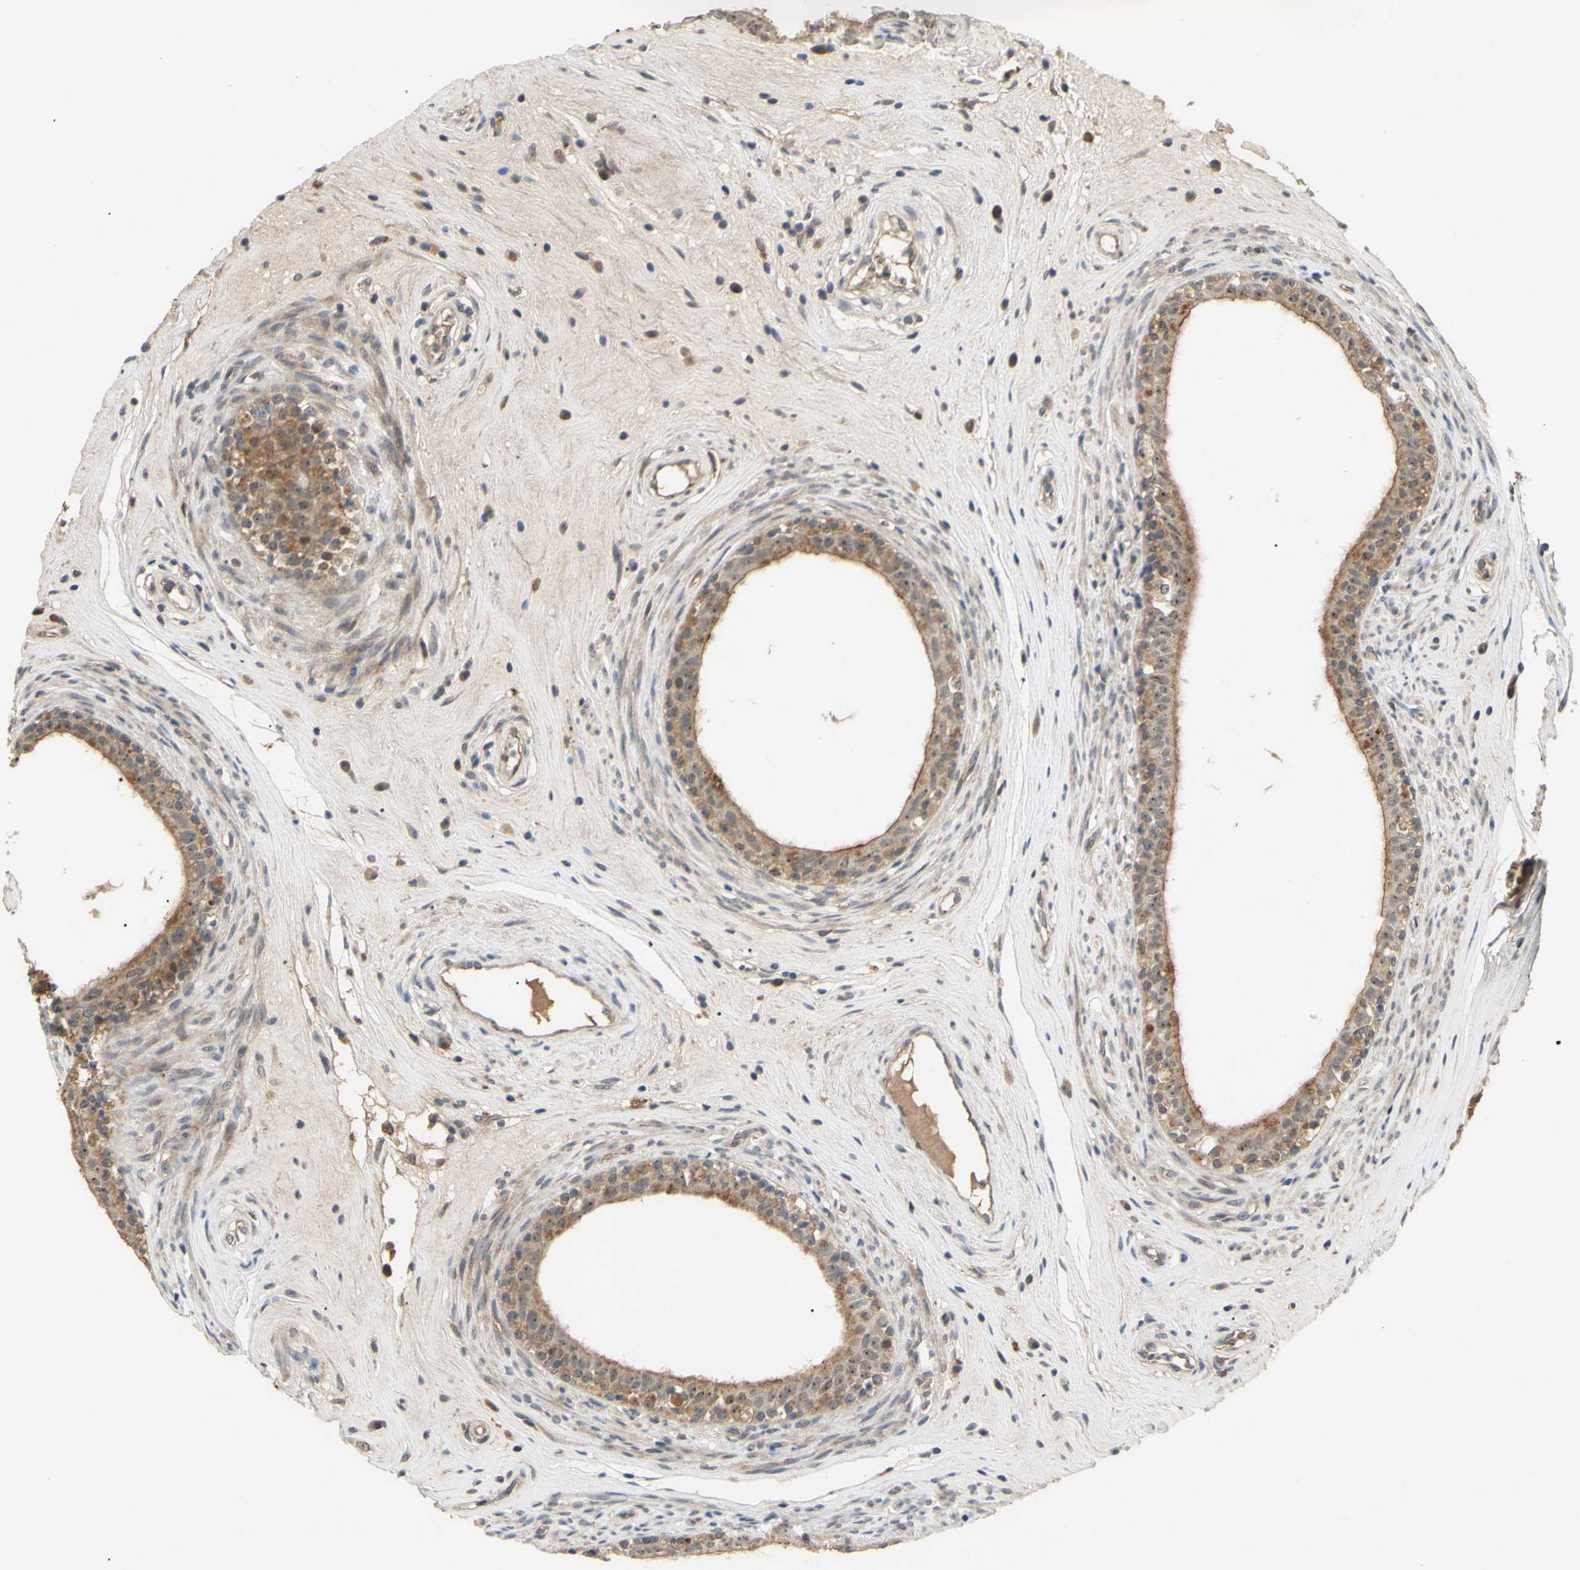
{"staining": {"intensity": "moderate", "quantity": ">75%", "location": "cytoplasmic/membranous"}, "tissue": "epididymis", "cell_type": "Glandular cells", "image_type": "normal", "snomed": [{"axis": "morphology", "description": "Normal tissue, NOS"}, {"axis": "morphology", "description": "Inflammation, NOS"}, {"axis": "topography", "description": "Epididymis"}], "caption": "IHC of unremarkable human epididymis demonstrates medium levels of moderate cytoplasmic/membranous positivity in approximately >75% of glandular cells. The staining was performed using DAB (3,3'-diaminobenzidine) to visualize the protein expression in brown, while the nuclei were stained in blue with hematoxylin (Magnification: 20x).", "gene": "ALK", "patient": {"sex": "male", "age": 84}}